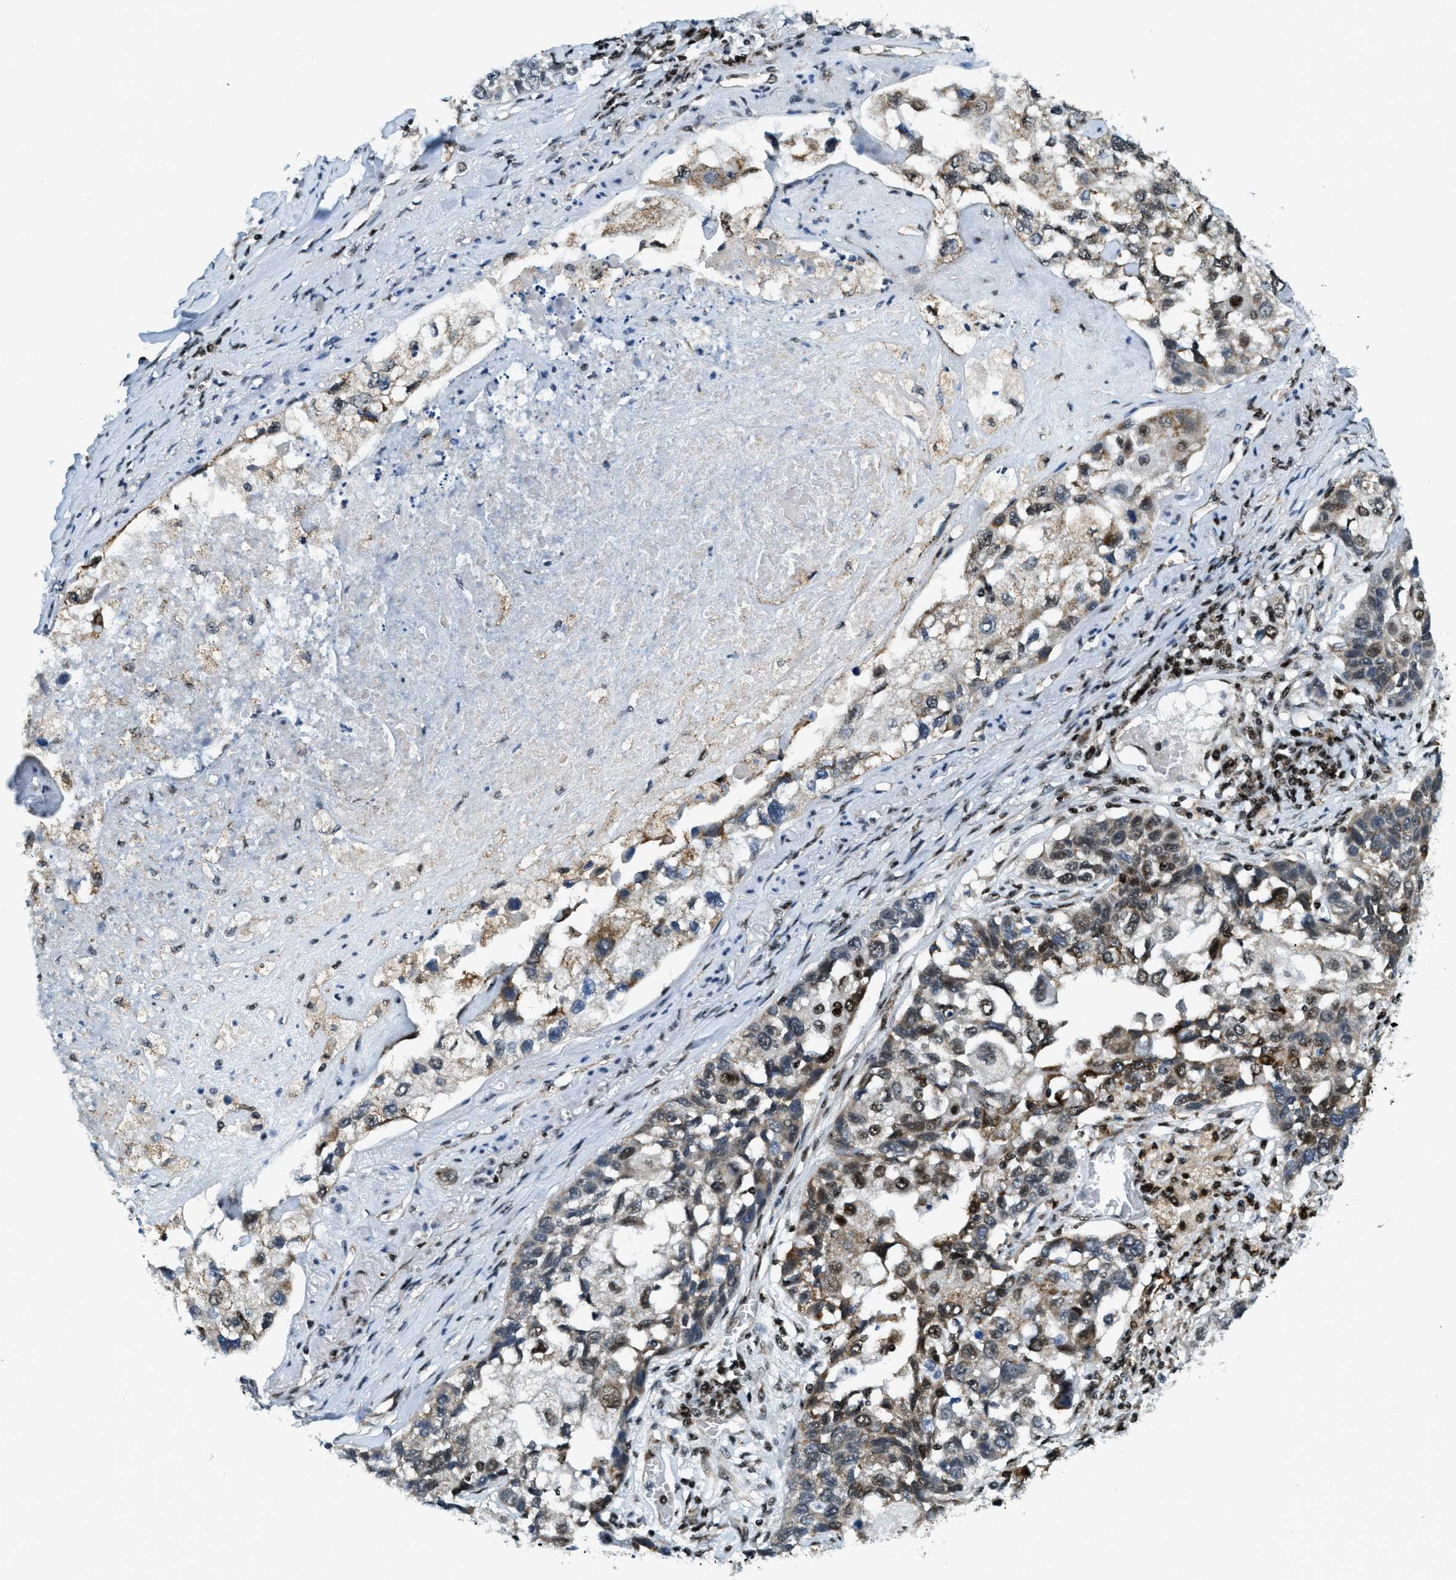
{"staining": {"intensity": "strong", "quantity": ">75%", "location": "cytoplasmic/membranous,nuclear"}, "tissue": "lung cancer", "cell_type": "Tumor cells", "image_type": "cancer", "snomed": [{"axis": "morphology", "description": "Squamous cell carcinoma, NOS"}, {"axis": "topography", "description": "Lung"}], "caption": "Lung cancer was stained to show a protein in brown. There is high levels of strong cytoplasmic/membranous and nuclear staining in approximately >75% of tumor cells.", "gene": "SP100", "patient": {"sex": "male", "age": 71}}